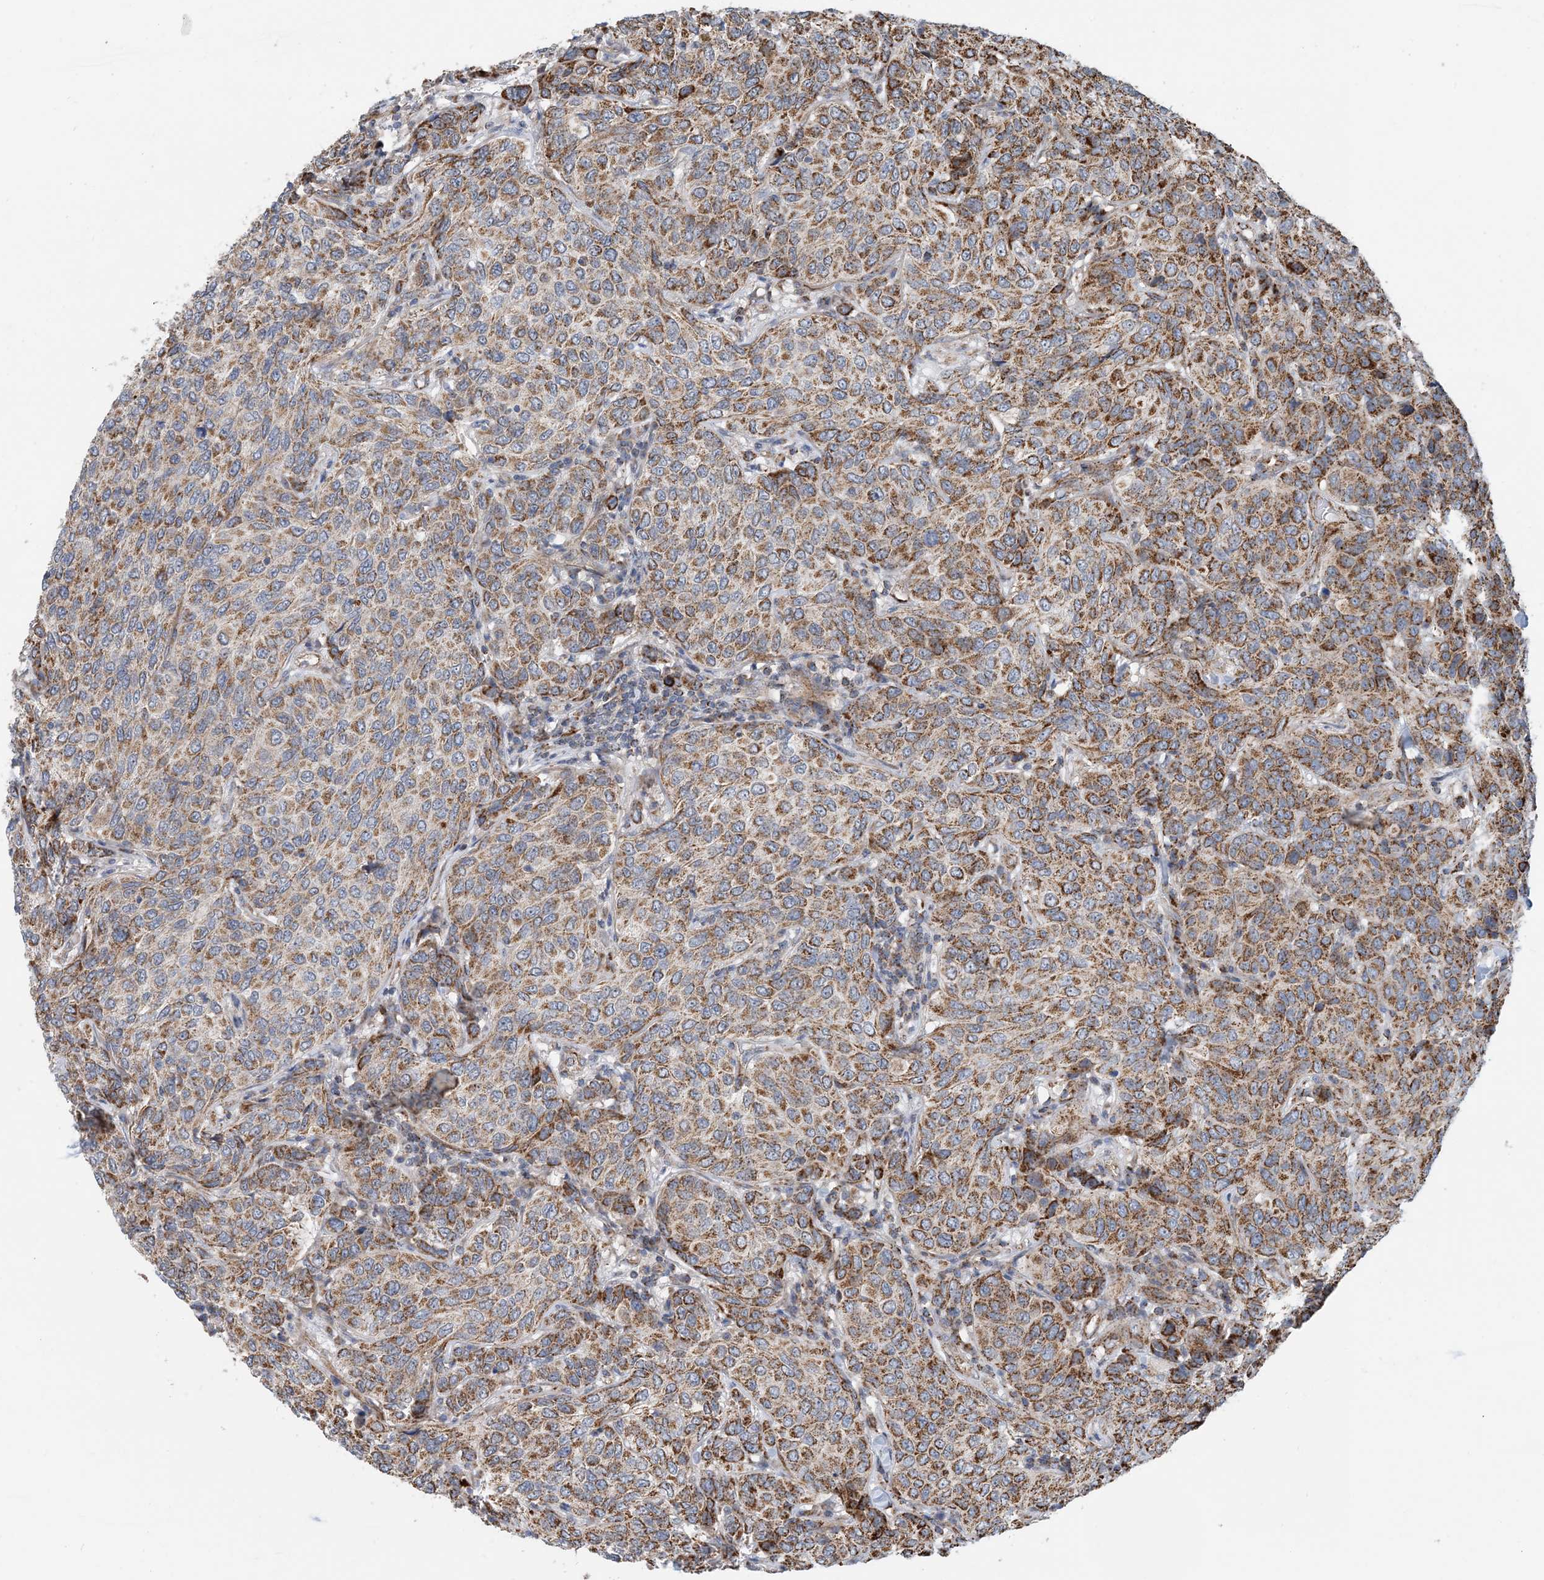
{"staining": {"intensity": "moderate", "quantity": ">75%", "location": "cytoplasmic/membranous"}, "tissue": "breast cancer", "cell_type": "Tumor cells", "image_type": "cancer", "snomed": [{"axis": "morphology", "description": "Duct carcinoma"}, {"axis": "topography", "description": "Breast"}], "caption": "Invasive ductal carcinoma (breast) stained with a brown dye displays moderate cytoplasmic/membranous positive expression in approximately >75% of tumor cells.", "gene": "PCDHGA1", "patient": {"sex": "female", "age": 55}}